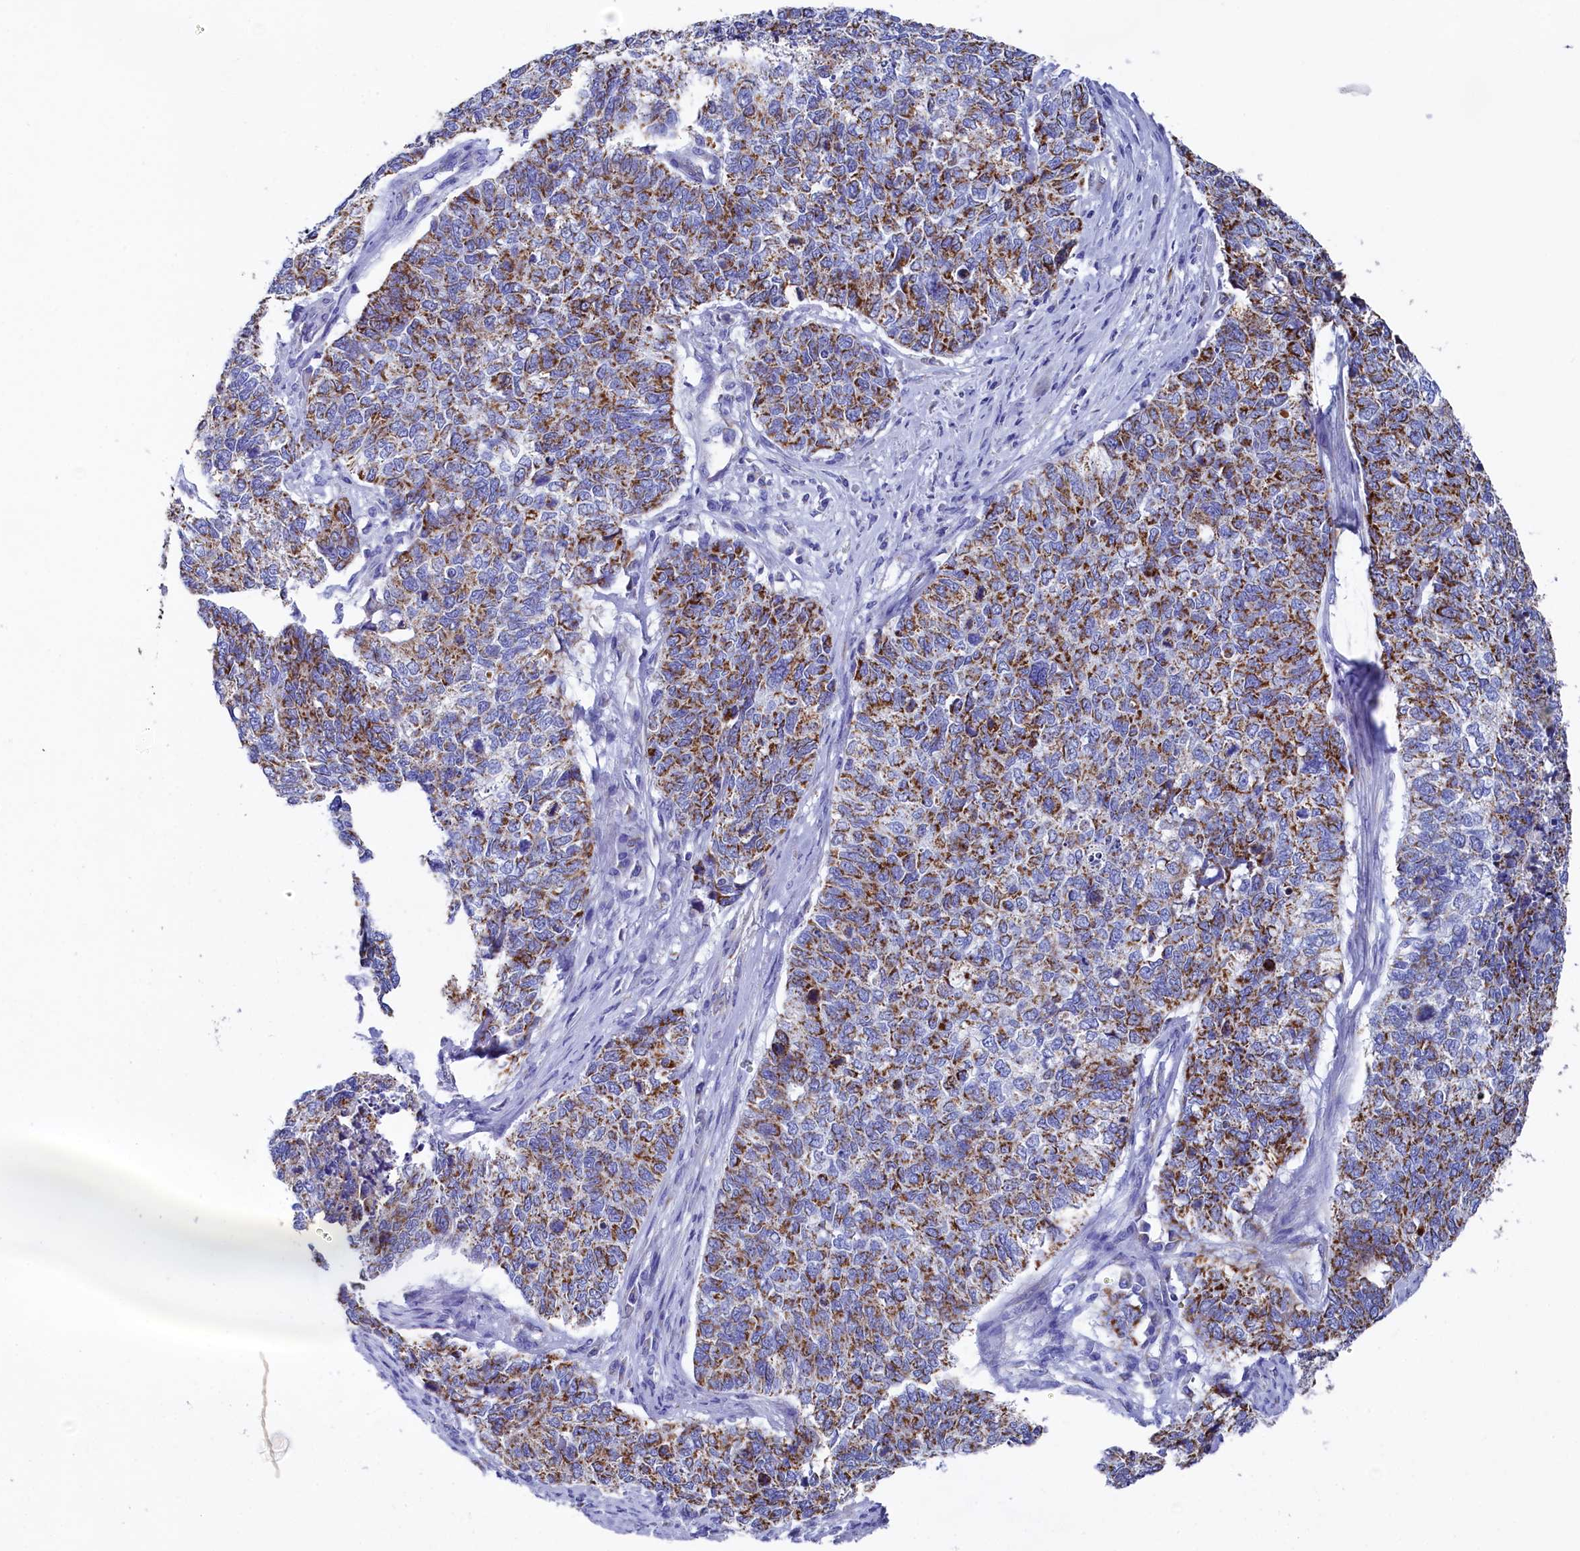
{"staining": {"intensity": "moderate", "quantity": ">75%", "location": "cytoplasmic/membranous"}, "tissue": "cervical cancer", "cell_type": "Tumor cells", "image_type": "cancer", "snomed": [{"axis": "morphology", "description": "Squamous cell carcinoma, NOS"}, {"axis": "topography", "description": "Cervix"}], "caption": "A histopathology image of human cervical cancer (squamous cell carcinoma) stained for a protein displays moderate cytoplasmic/membranous brown staining in tumor cells.", "gene": "MMAB", "patient": {"sex": "female", "age": 63}}